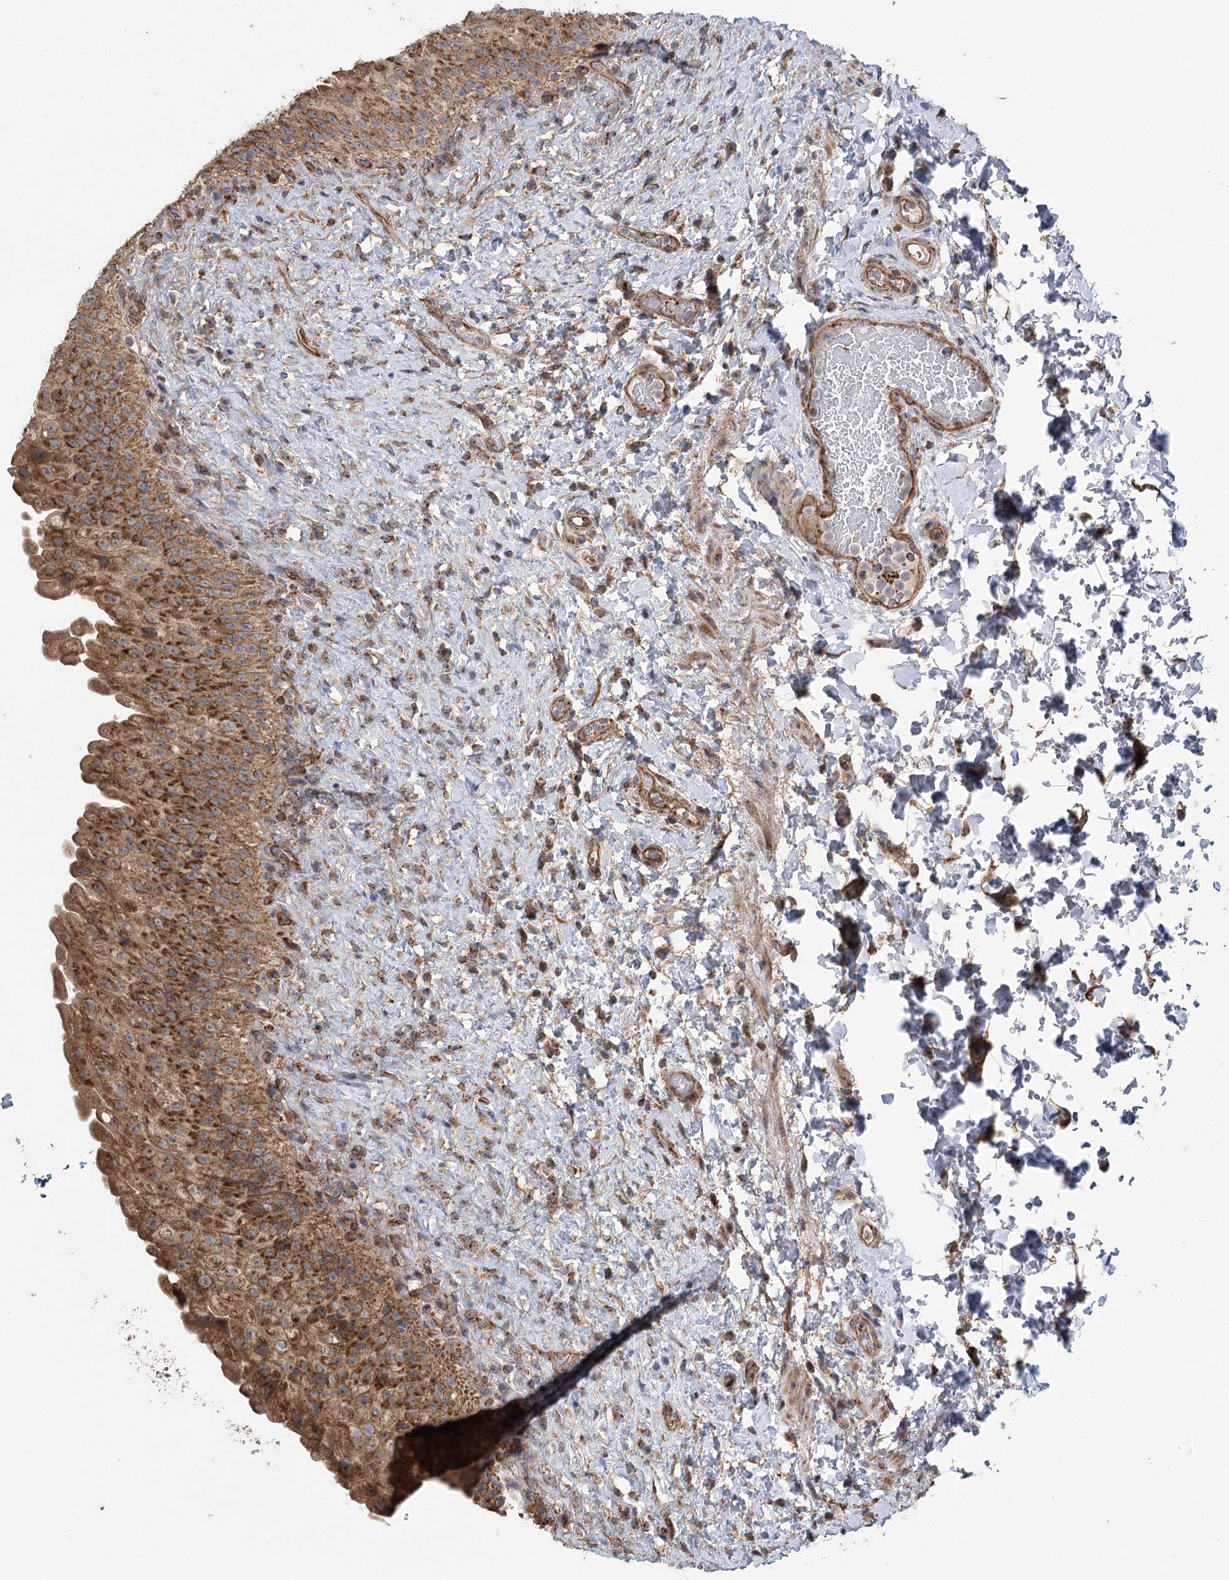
{"staining": {"intensity": "strong", "quantity": ">75%", "location": "cytoplasmic/membranous"}, "tissue": "urinary bladder", "cell_type": "Urothelial cells", "image_type": "normal", "snomed": [{"axis": "morphology", "description": "Normal tissue, NOS"}, {"axis": "topography", "description": "Urinary bladder"}], "caption": "Human urinary bladder stained with a brown dye demonstrates strong cytoplasmic/membranous positive staining in approximately >75% of urothelial cells.", "gene": "RWDD4", "patient": {"sex": "female", "age": 27}}